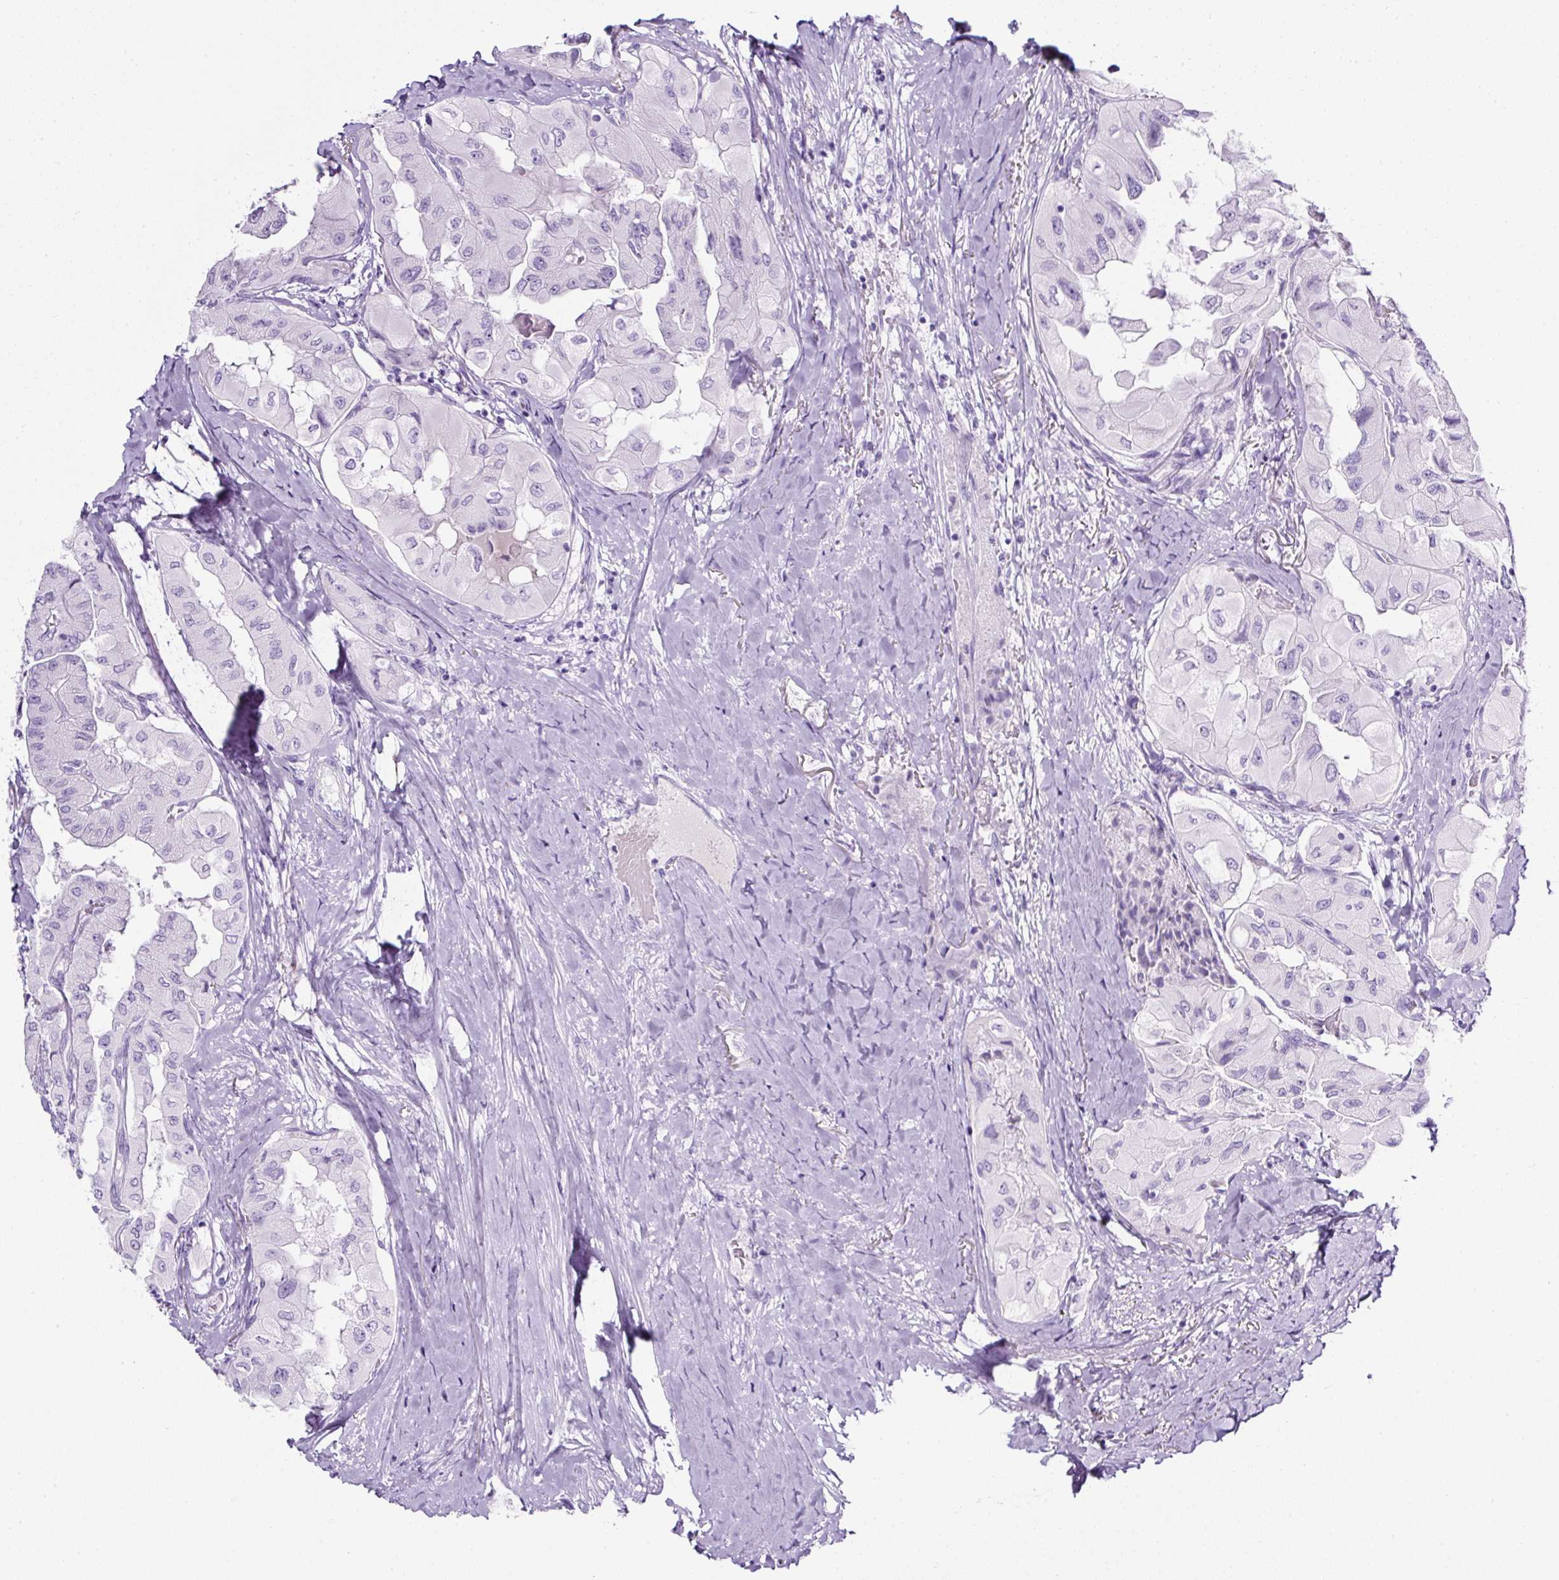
{"staining": {"intensity": "negative", "quantity": "none", "location": "none"}, "tissue": "thyroid cancer", "cell_type": "Tumor cells", "image_type": "cancer", "snomed": [{"axis": "morphology", "description": "Normal tissue, NOS"}, {"axis": "morphology", "description": "Papillary adenocarcinoma, NOS"}, {"axis": "topography", "description": "Thyroid gland"}], "caption": "High magnification brightfield microscopy of papillary adenocarcinoma (thyroid) stained with DAB (brown) and counterstained with hematoxylin (blue): tumor cells show no significant expression.", "gene": "TMEM200B", "patient": {"sex": "female", "age": 59}}